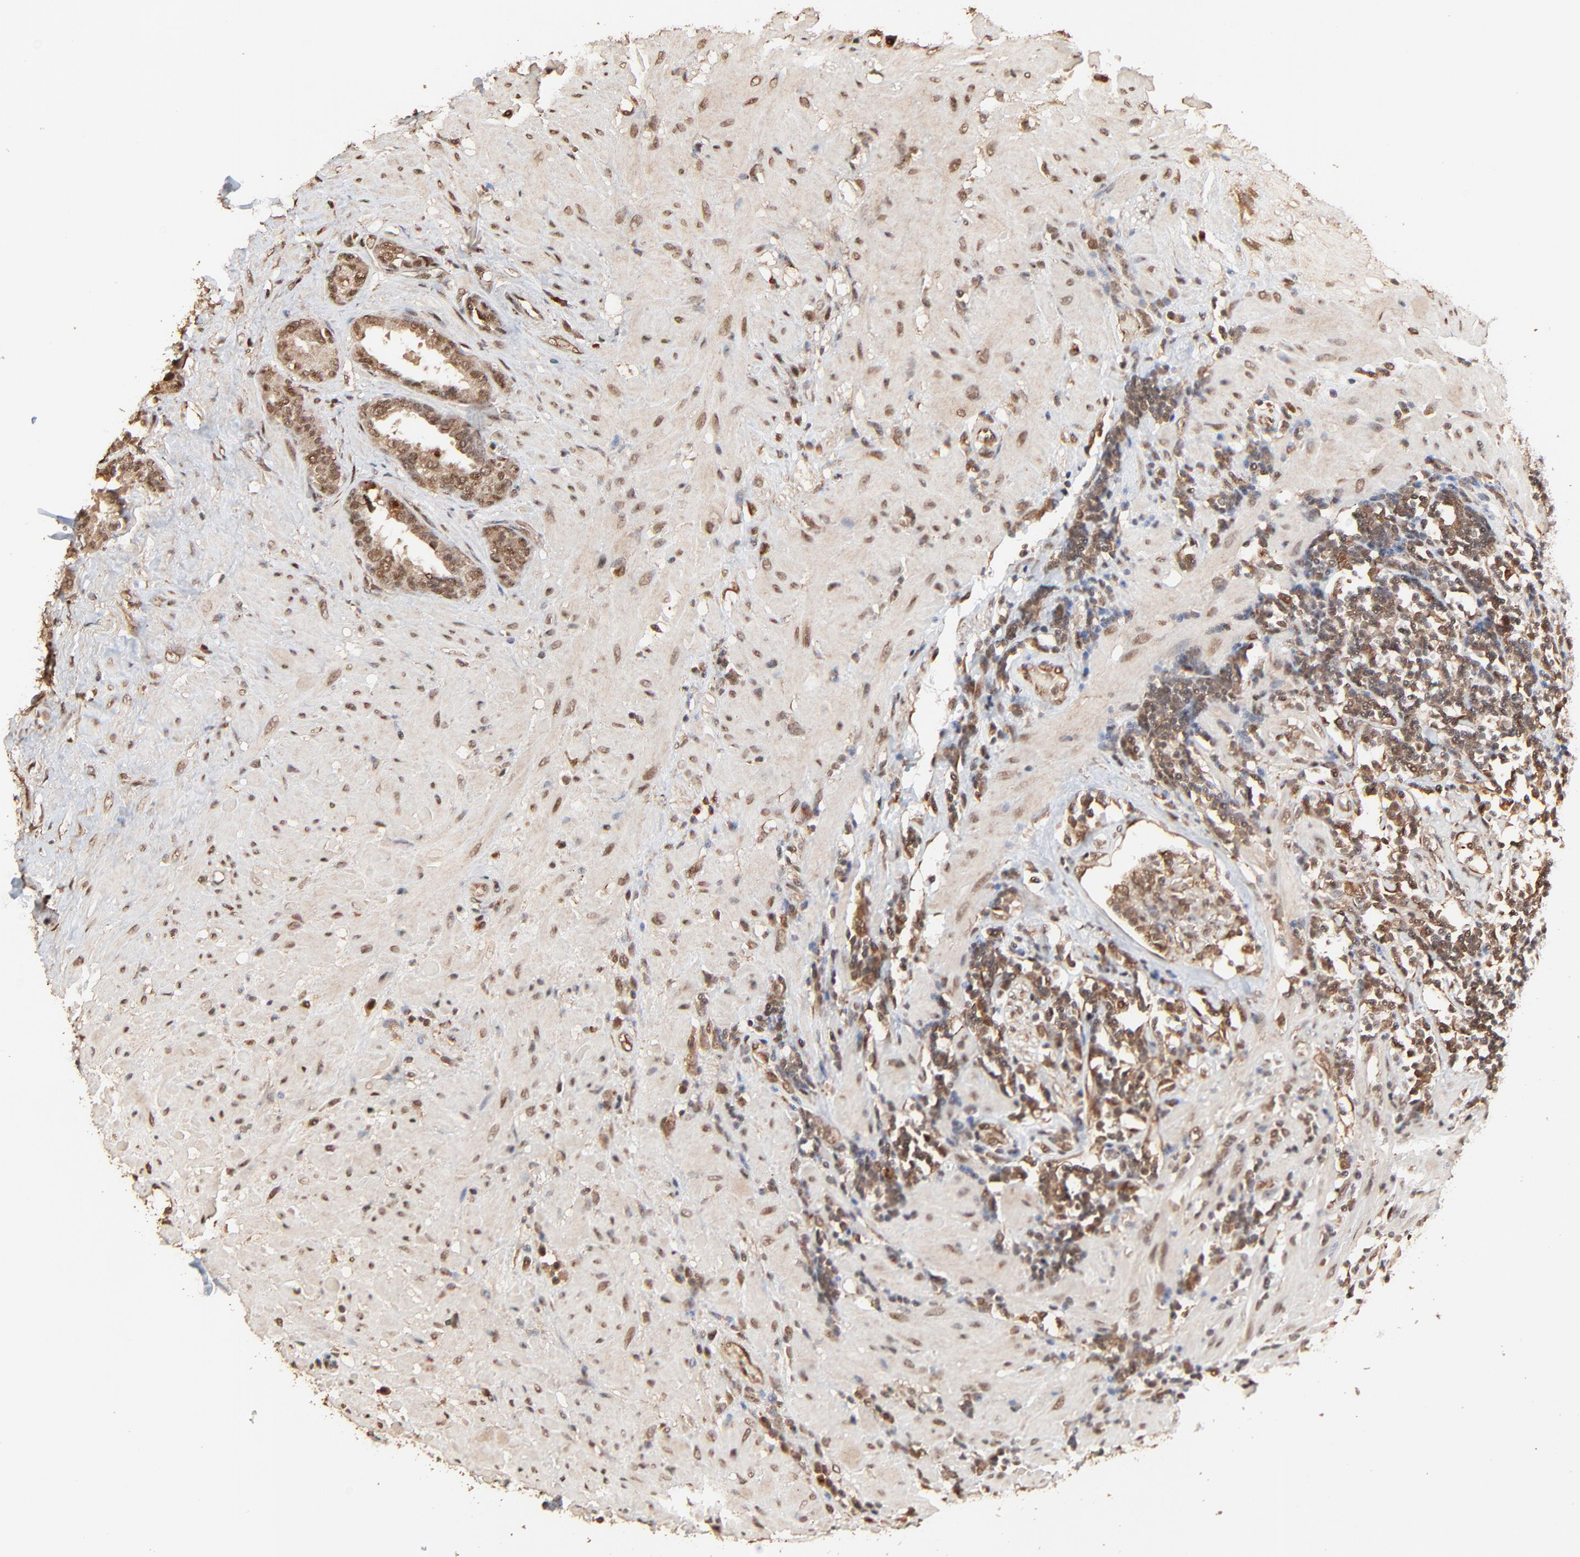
{"staining": {"intensity": "weak", "quantity": "25%-75%", "location": "cytoplasmic/membranous,nuclear"}, "tissue": "seminal vesicle", "cell_type": "Glandular cells", "image_type": "normal", "snomed": [{"axis": "morphology", "description": "Normal tissue, NOS"}, {"axis": "topography", "description": "Seminal veicle"}], "caption": "Immunohistochemistry (IHC) histopathology image of benign seminal vesicle stained for a protein (brown), which reveals low levels of weak cytoplasmic/membranous,nuclear expression in approximately 25%-75% of glandular cells.", "gene": "FAM227A", "patient": {"sex": "male", "age": 61}}